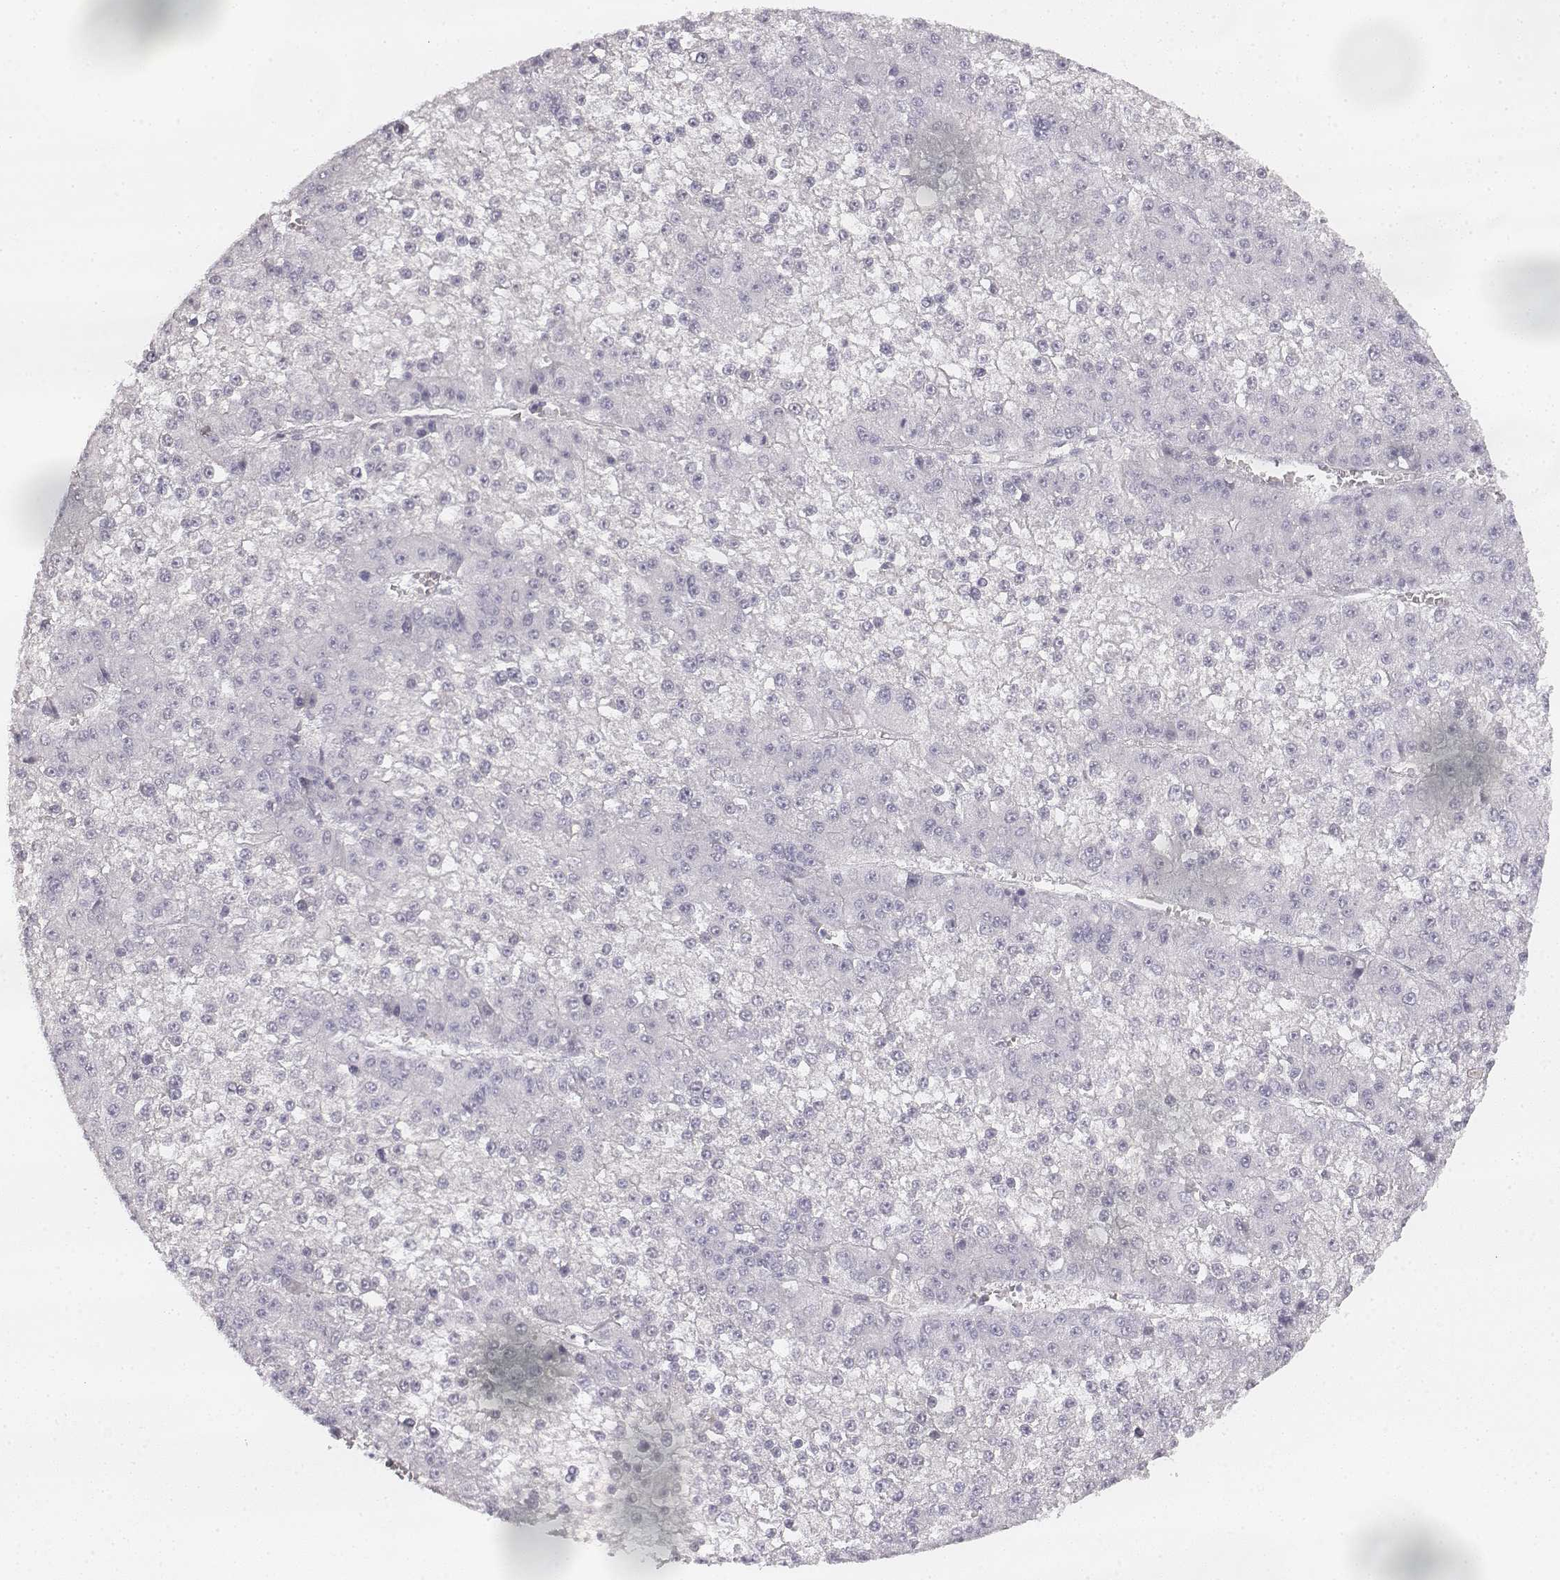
{"staining": {"intensity": "negative", "quantity": "none", "location": "none"}, "tissue": "liver cancer", "cell_type": "Tumor cells", "image_type": "cancer", "snomed": [{"axis": "morphology", "description": "Carcinoma, Hepatocellular, NOS"}, {"axis": "topography", "description": "Liver"}], "caption": "The image reveals no staining of tumor cells in liver cancer (hepatocellular carcinoma).", "gene": "DSG4", "patient": {"sex": "female", "age": 73}}